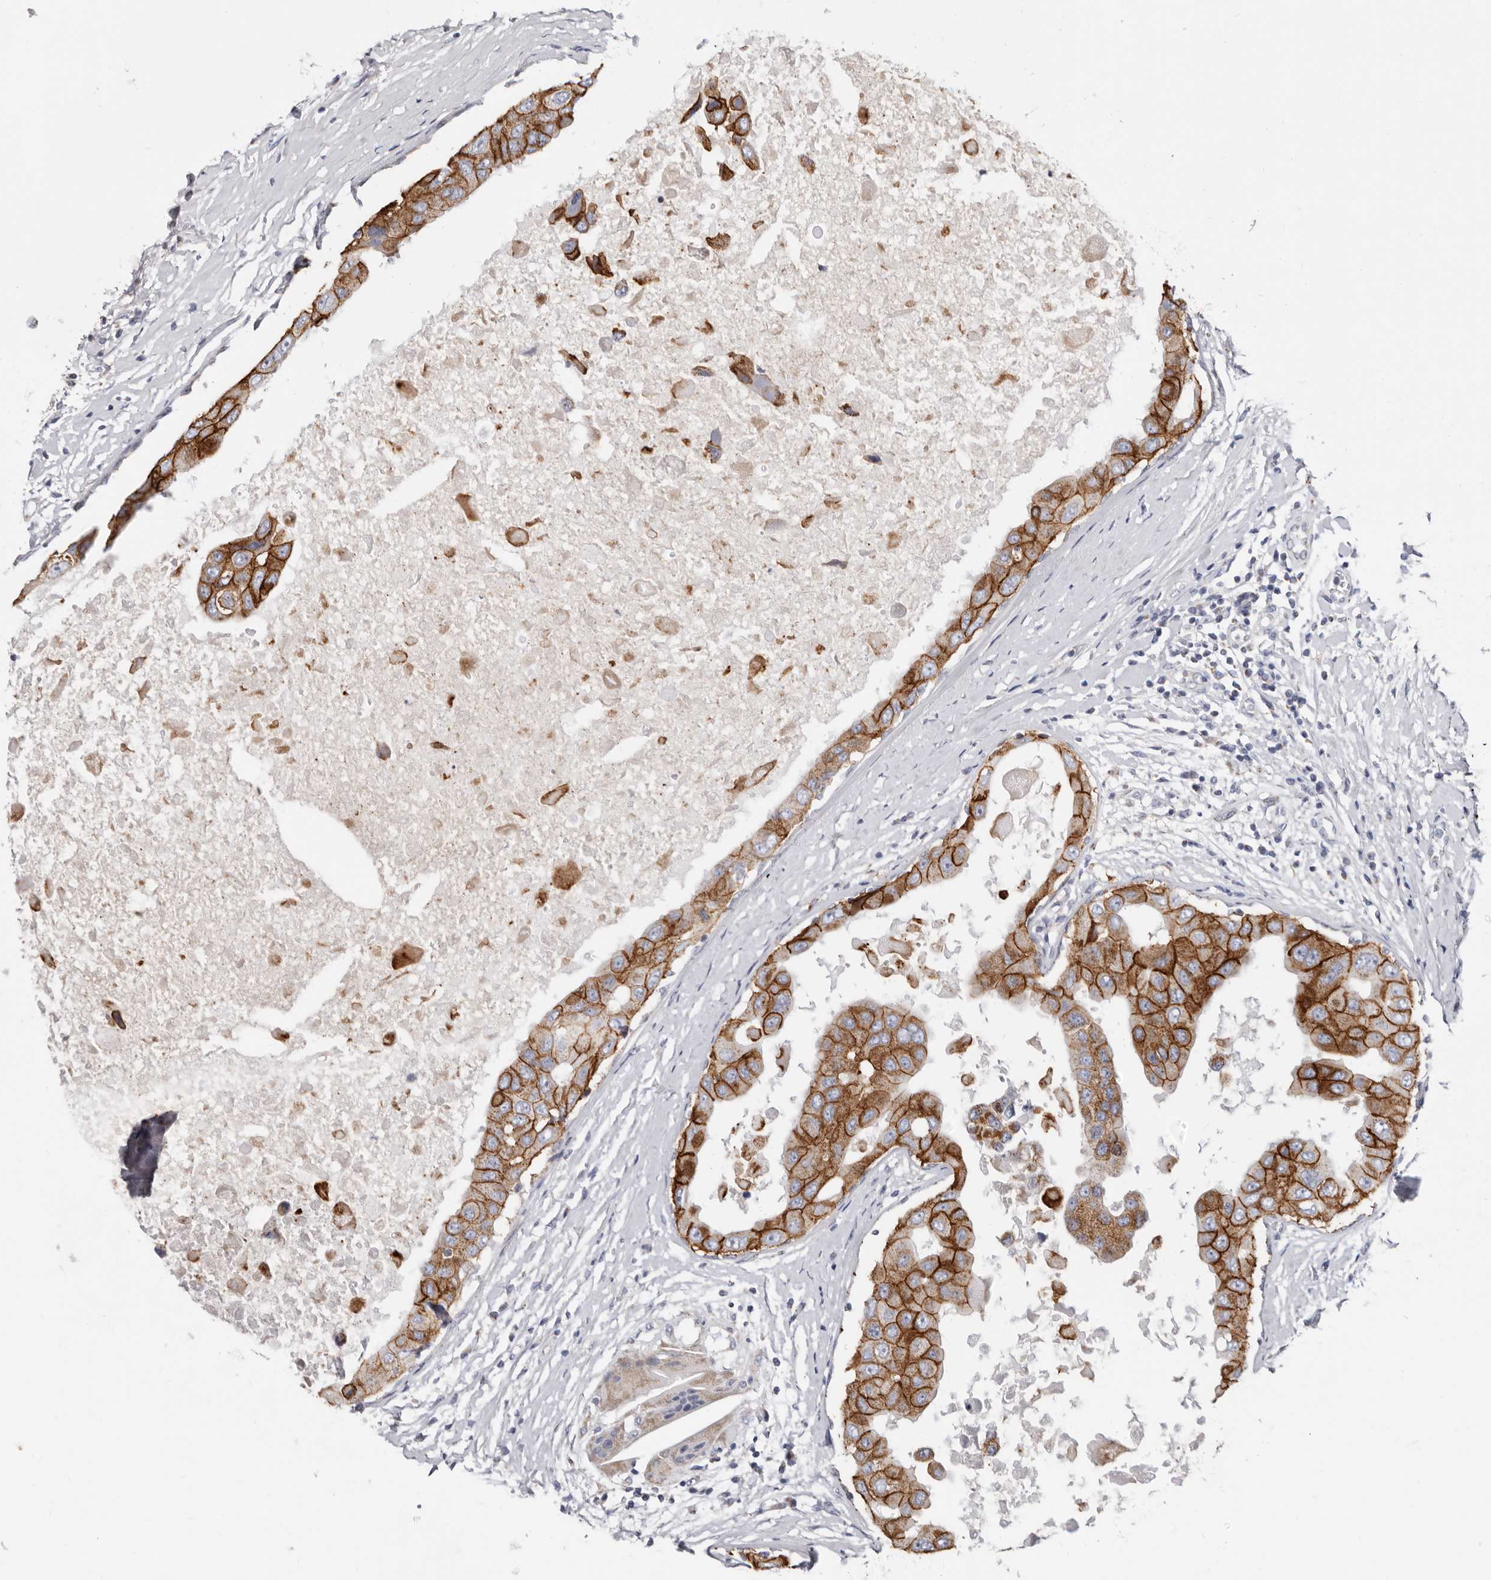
{"staining": {"intensity": "strong", "quantity": ">75%", "location": "cytoplasmic/membranous"}, "tissue": "breast cancer", "cell_type": "Tumor cells", "image_type": "cancer", "snomed": [{"axis": "morphology", "description": "Duct carcinoma"}, {"axis": "topography", "description": "Breast"}], "caption": "Infiltrating ductal carcinoma (breast) stained with a protein marker demonstrates strong staining in tumor cells.", "gene": "RSPO2", "patient": {"sex": "female", "age": 27}}